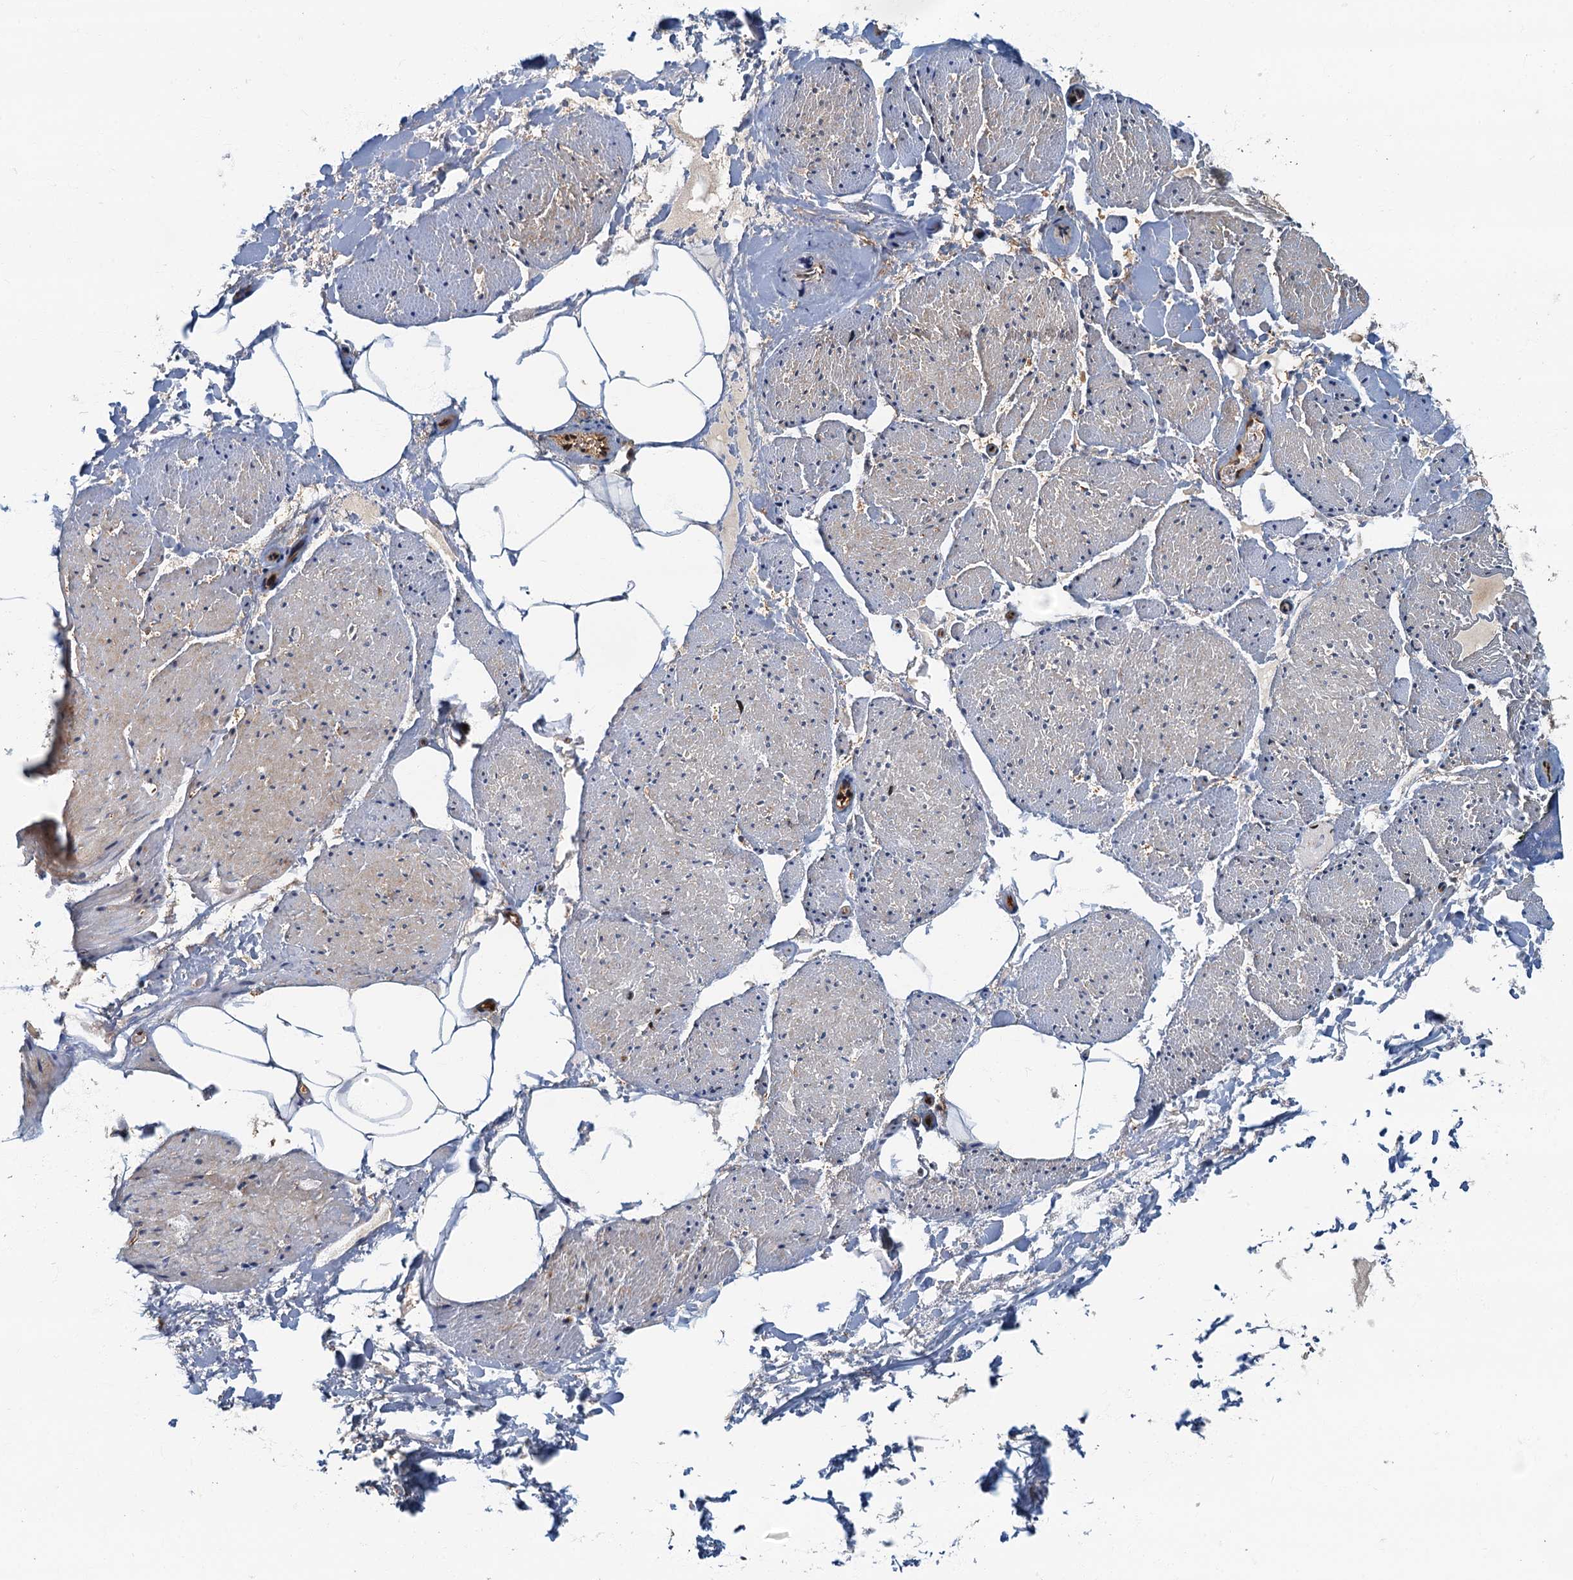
{"staining": {"intensity": "negative", "quantity": "none", "location": "none"}, "tissue": "adipose tissue", "cell_type": "Adipocytes", "image_type": "normal", "snomed": [{"axis": "morphology", "description": "Normal tissue, NOS"}, {"axis": "morphology", "description": "Adenocarcinoma, Low grade"}, {"axis": "topography", "description": "Prostate"}, {"axis": "topography", "description": "Peripheral nerve tissue"}], "caption": "IHC photomicrograph of benign adipose tissue stained for a protein (brown), which demonstrates no expression in adipocytes. (DAB immunohistochemistry (IHC) with hematoxylin counter stain).", "gene": "CKAP2L", "patient": {"sex": "male", "age": 63}}